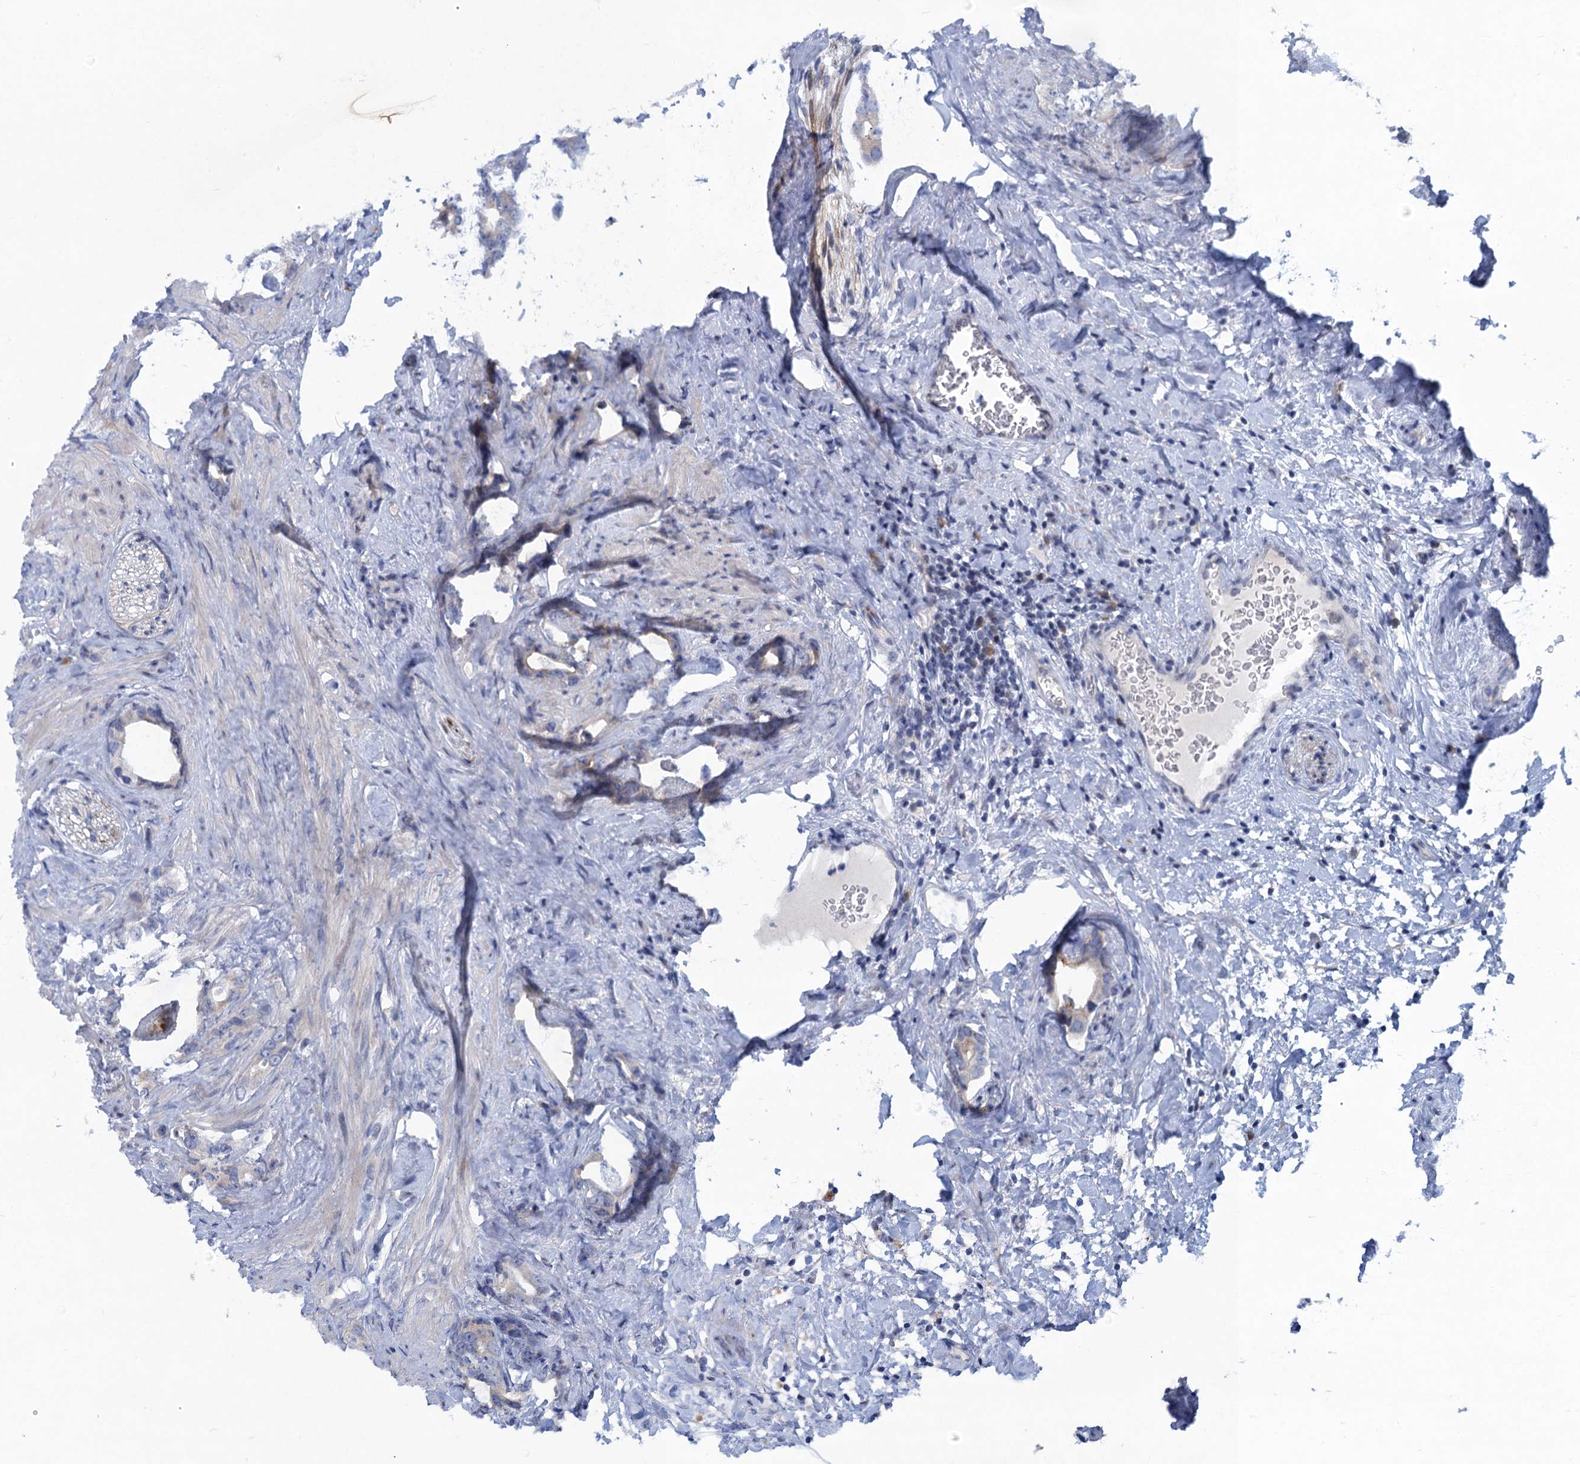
{"staining": {"intensity": "negative", "quantity": "none", "location": "none"}, "tissue": "prostate cancer", "cell_type": "Tumor cells", "image_type": "cancer", "snomed": [{"axis": "morphology", "description": "Adenocarcinoma, Low grade"}, {"axis": "topography", "description": "Prostate"}], "caption": "IHC photomicrograph of neoplastic tissue: prostate cancer stained with DAB exhibits no significant protein expression in tumor cells.", "gene": "QPCTL", "patient": {"sex": "male", "age": 63}}